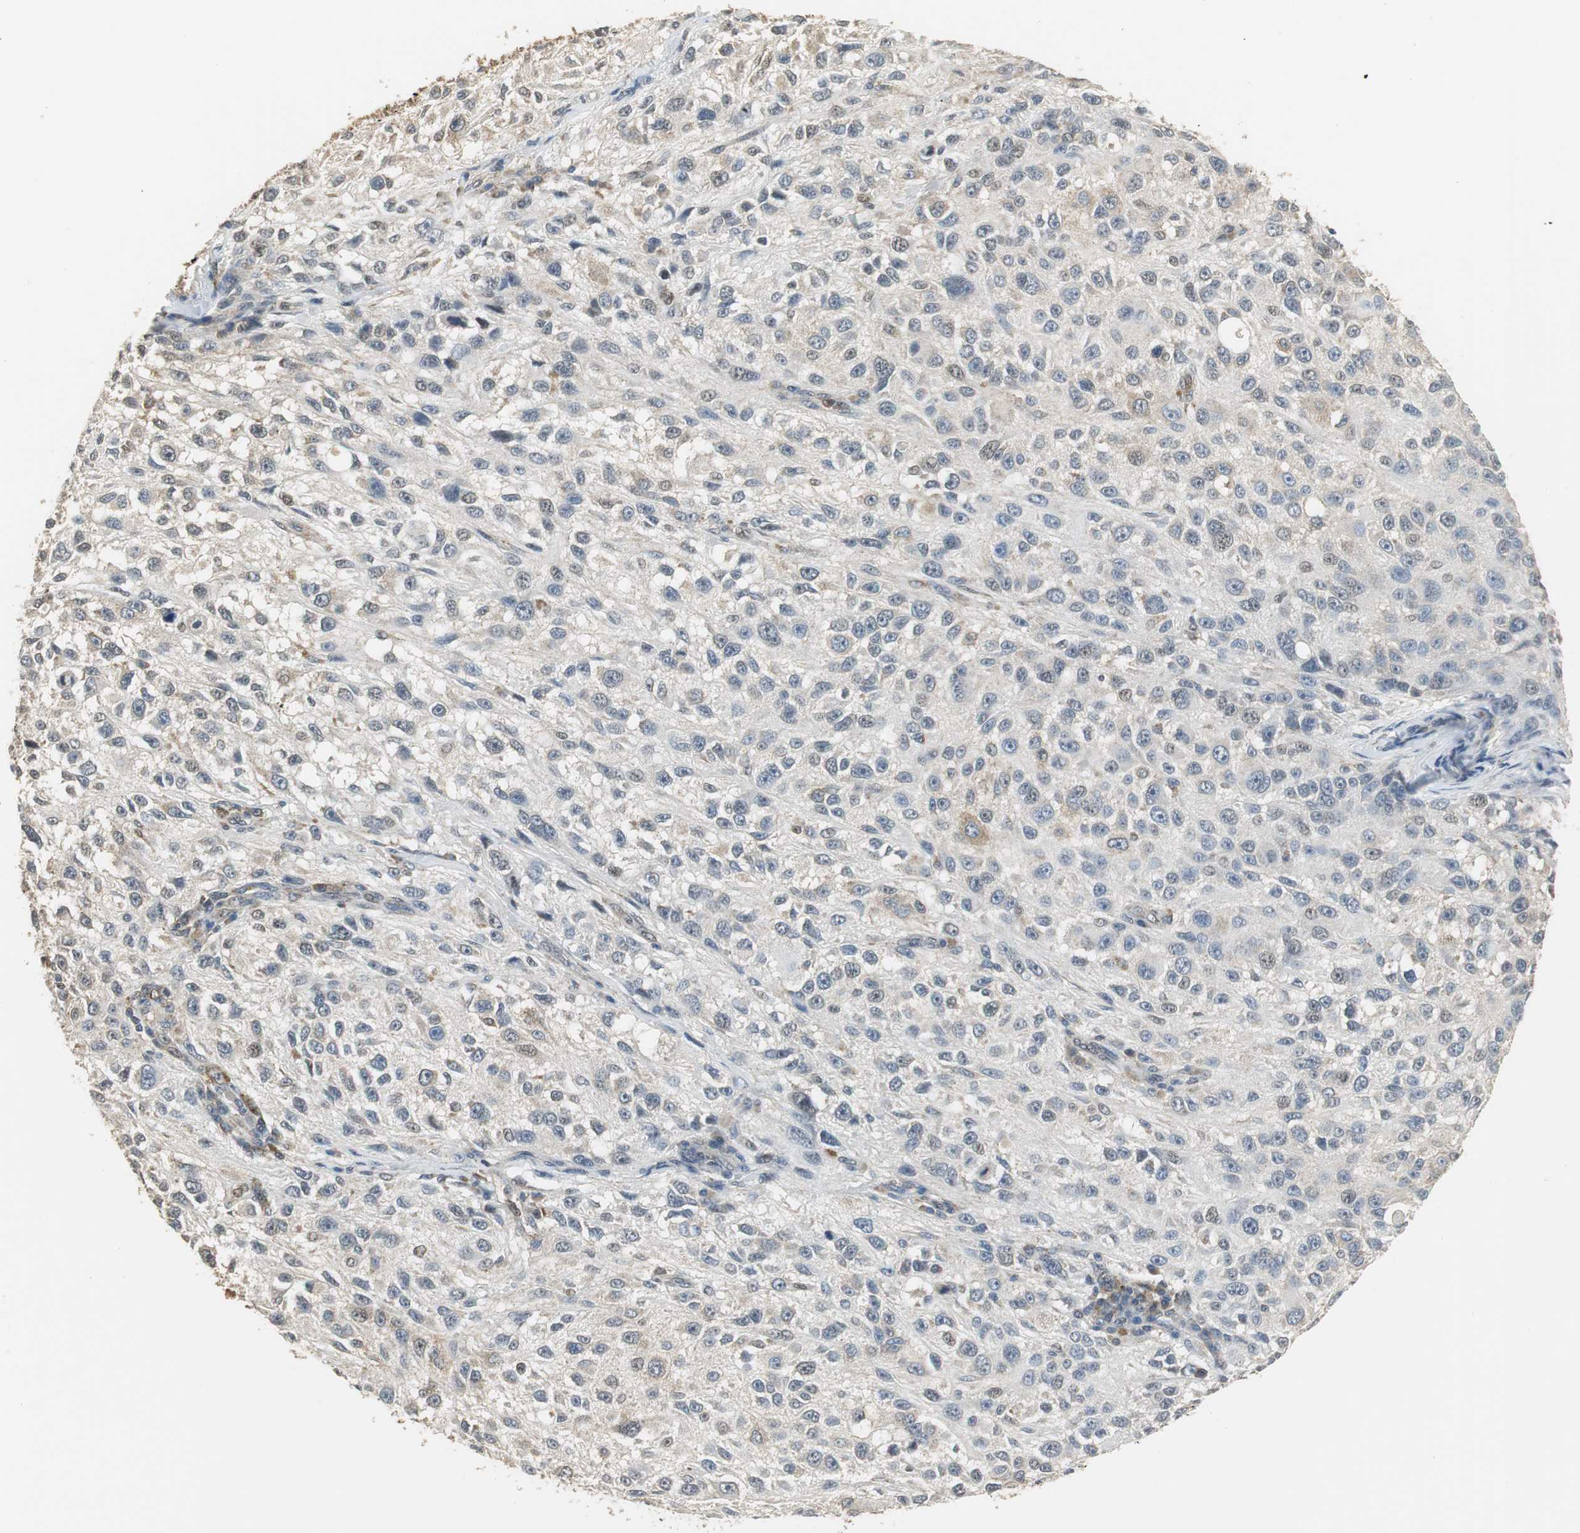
{"staining": {"intensity": "weak", "quantity": "<25%", "location": "cytoplasmic/membranous"}, "tissue": "melanoma", "cell_type": "Tumor cells", "image_type": "cancer", "snomed": [{"axis": "morphology", "description": "Necrosis, NOS"}, {"axis": "morphology", "description": "Malignant melanoma, NOS"}, {"axis": "topography", "description": "Skin"}], "caption": "IHC of human malignant melanoma reveals no expression in tumor cells. (DAB (3,3'-diaminobenzidine) immunohistochemistry visualized using brightfield microscopy, high magnification).", "gene": "CCT5", "patient": {"sex": "female", "age": 87}}